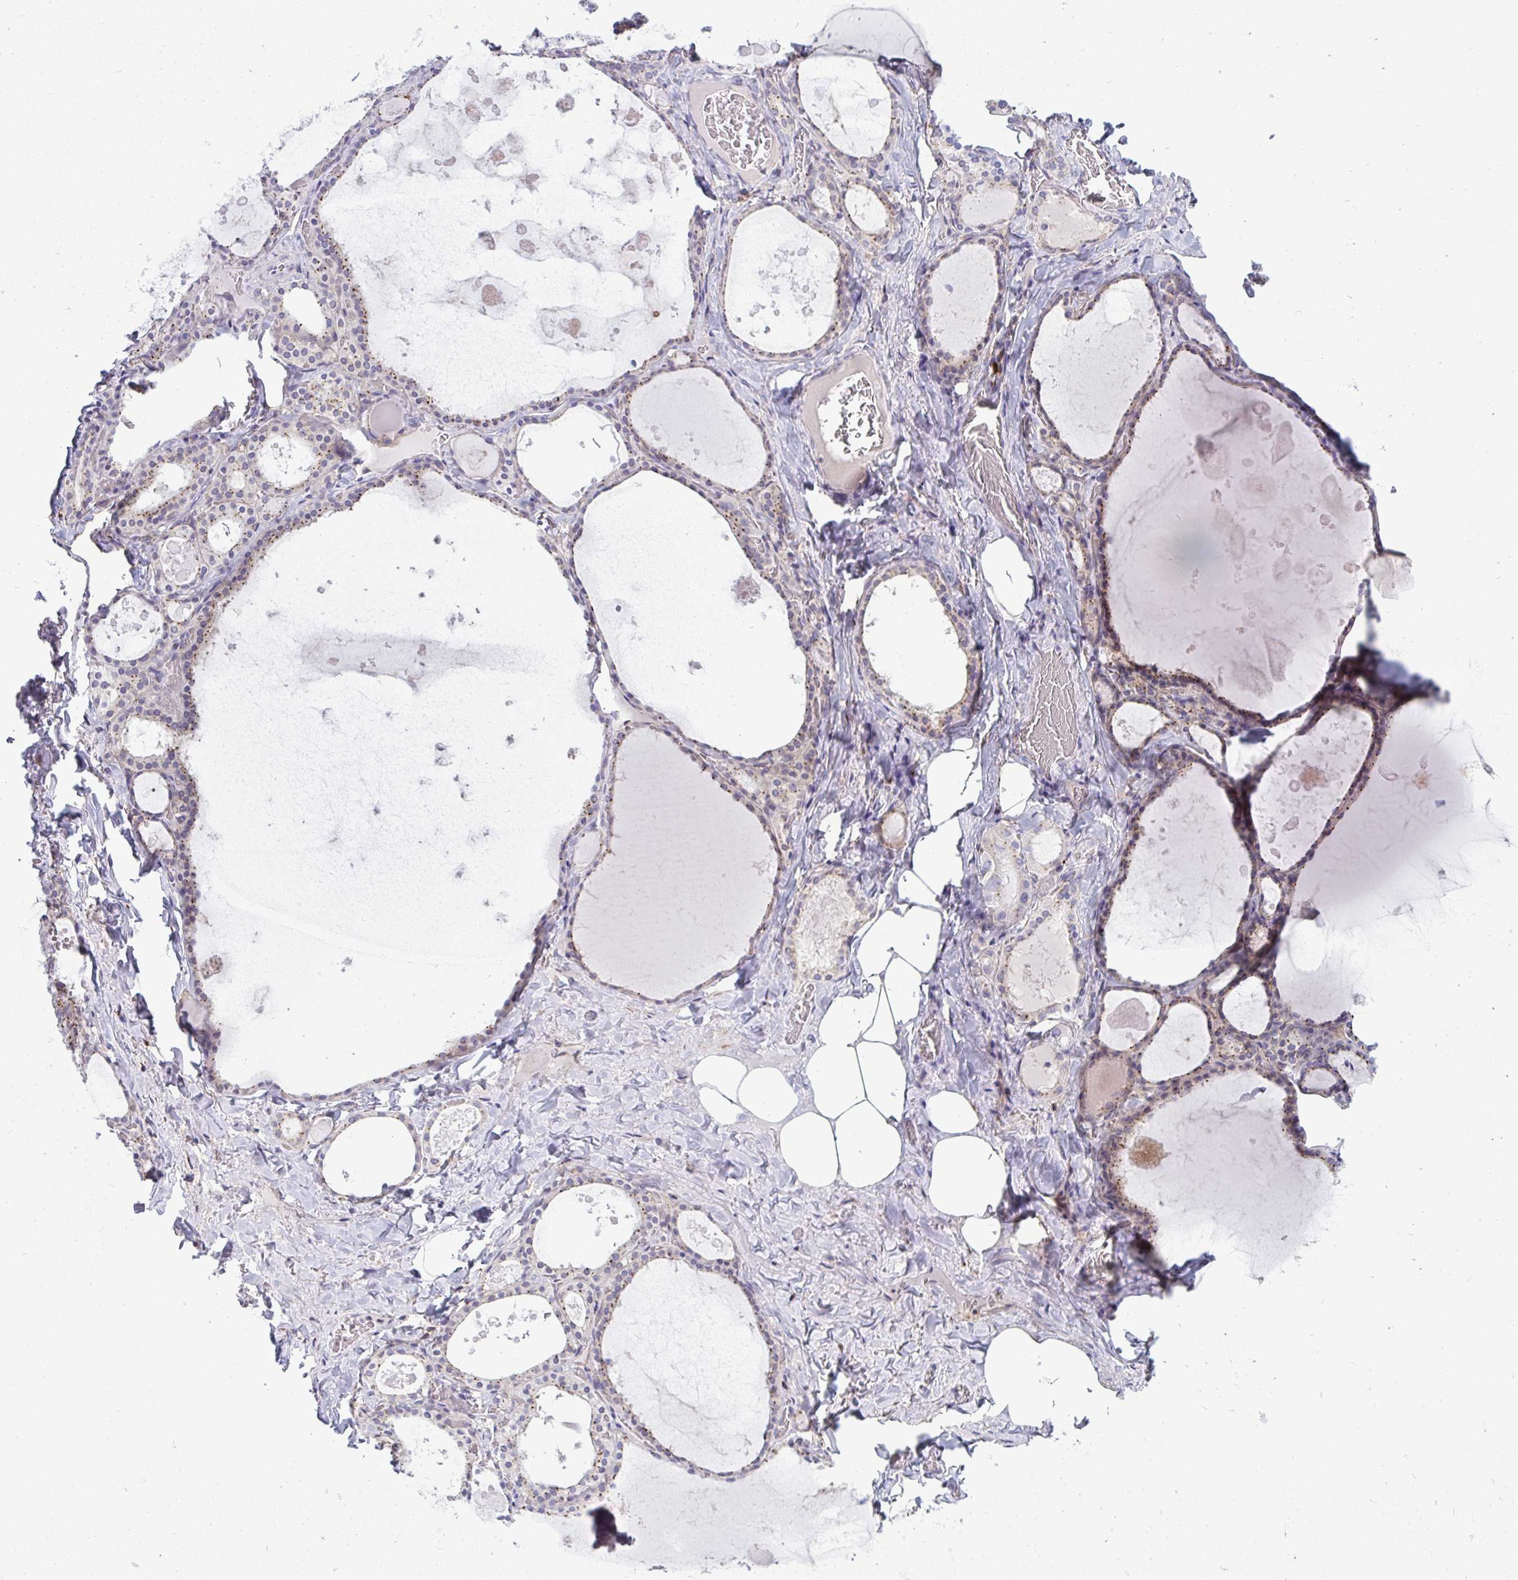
{"staining": {"intensity": "moderate", "quantity": ">75%", "location": "cytoplasmic/membranous"}, "tissue": "thyroid gland", "cell_type": "Glandular cells", "image_type": "normal", "snomed": [{"axis": "morphology", "description": "Normal tissue, NOS"}, {"axis": "topography", "description": "Thyroid gland"}], "caption": "IHC of unremarkable thyroid gland shows medium levels of moderate cytoplasmic/membranous positivity in approximately >75% of glandular cells. Nuclei are stained in blue.", "gene": "DTX4", "patient": {"sex": "male", "age": 56}}